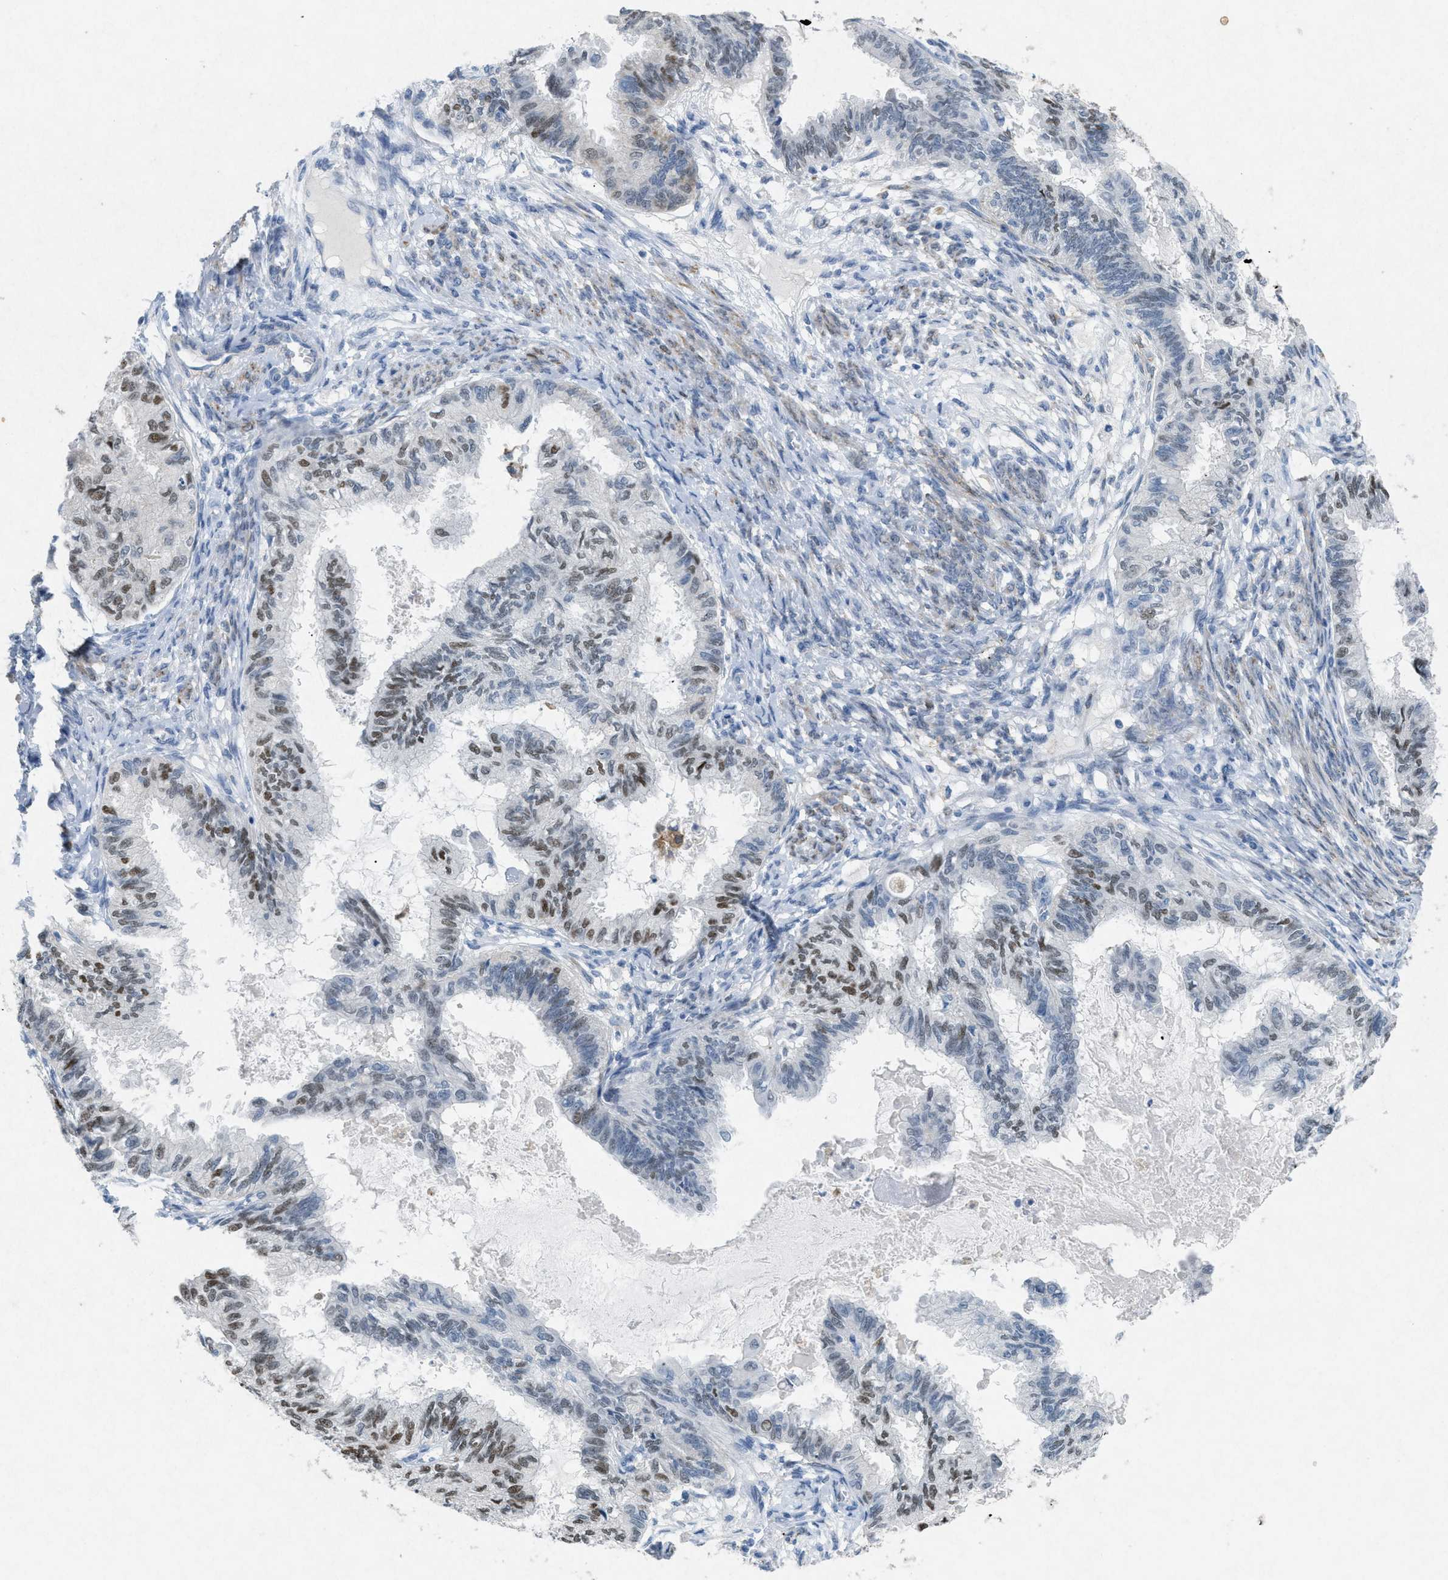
{"staining": {"intensity": "moderate", "quantity": "<25%", "location": "nuclear"}, "tissue": "cervical cancer", "cell_type": "Tumor cells", "image_type": "cancer", "snomed": [{"axis": "morphology", "description": "Normal tissue, NOS"}, {"axis": "morphology", "description": "Adenocarcinoma, NOS"}, {"axis": "topography", "description": "Cervix"}, {"axis": "topography", "description": "Endometrium"}], "caption": "Adenocarcinoma (cervical) was stained to show a protein in brown. There is low levels of moderate nuclear staining in approximately <25% of tumor cells.", "gene": "TASOR", "patient": {"sex": "female", "age": 86}}